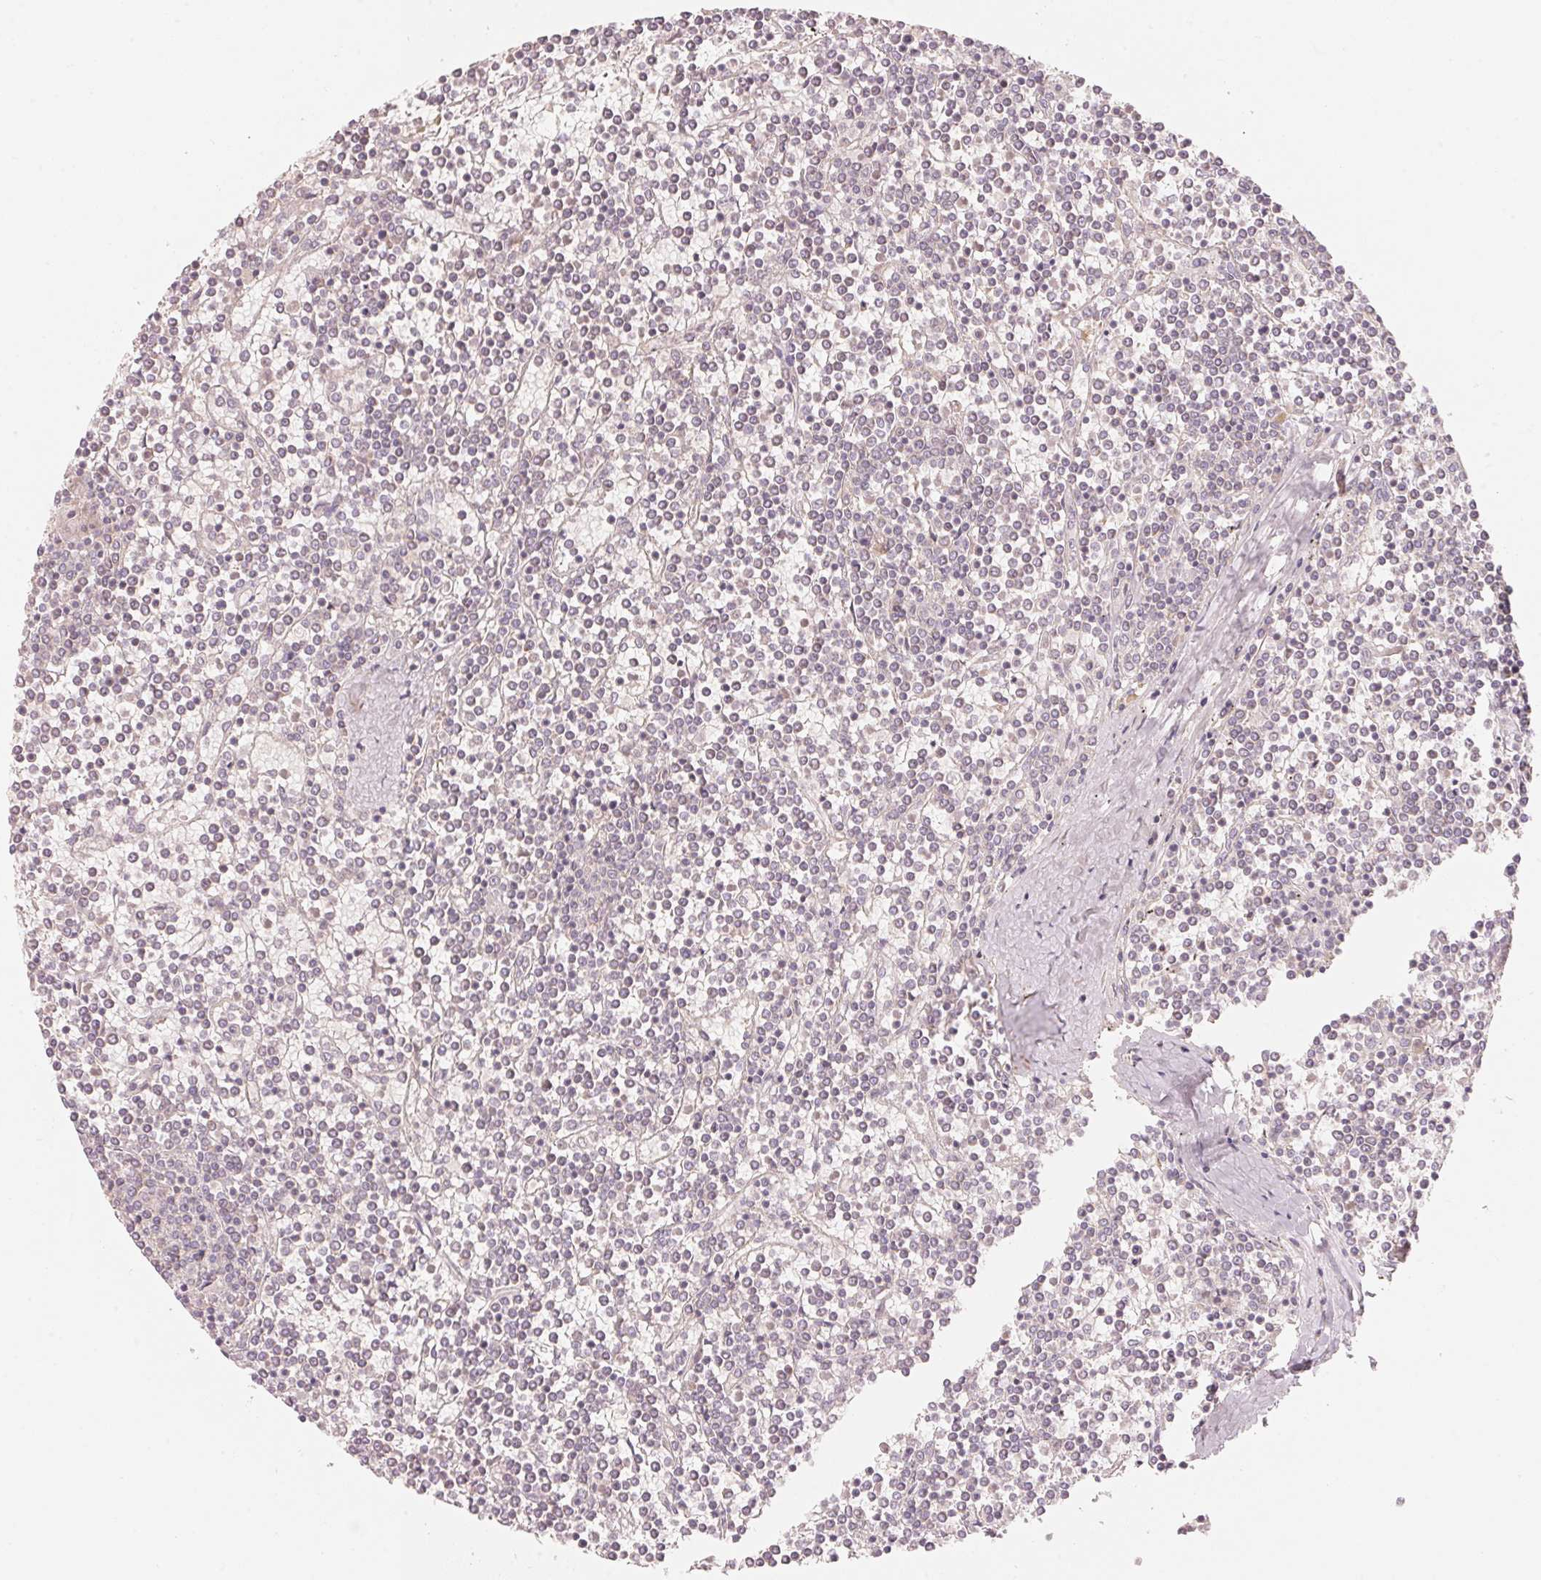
{"staining": {"intensity": "negative", "quantity": "none", "location": "none"}, "tissue": "lymphoma", "cell_type": "Tumor cells", "image_type": "cancer", "snomed": [{"axis": "morphology", "description": "Malignant lymphoma, non-Hodgkin's type, Low grade"}, {"axis": "topography", "description": "Spleen"}], "caption": "The micrograph displays no staining of tumor cells in lymphoma.", "gene": "TP53AIP1", "patient": {"sex": "female", "age": 19}}